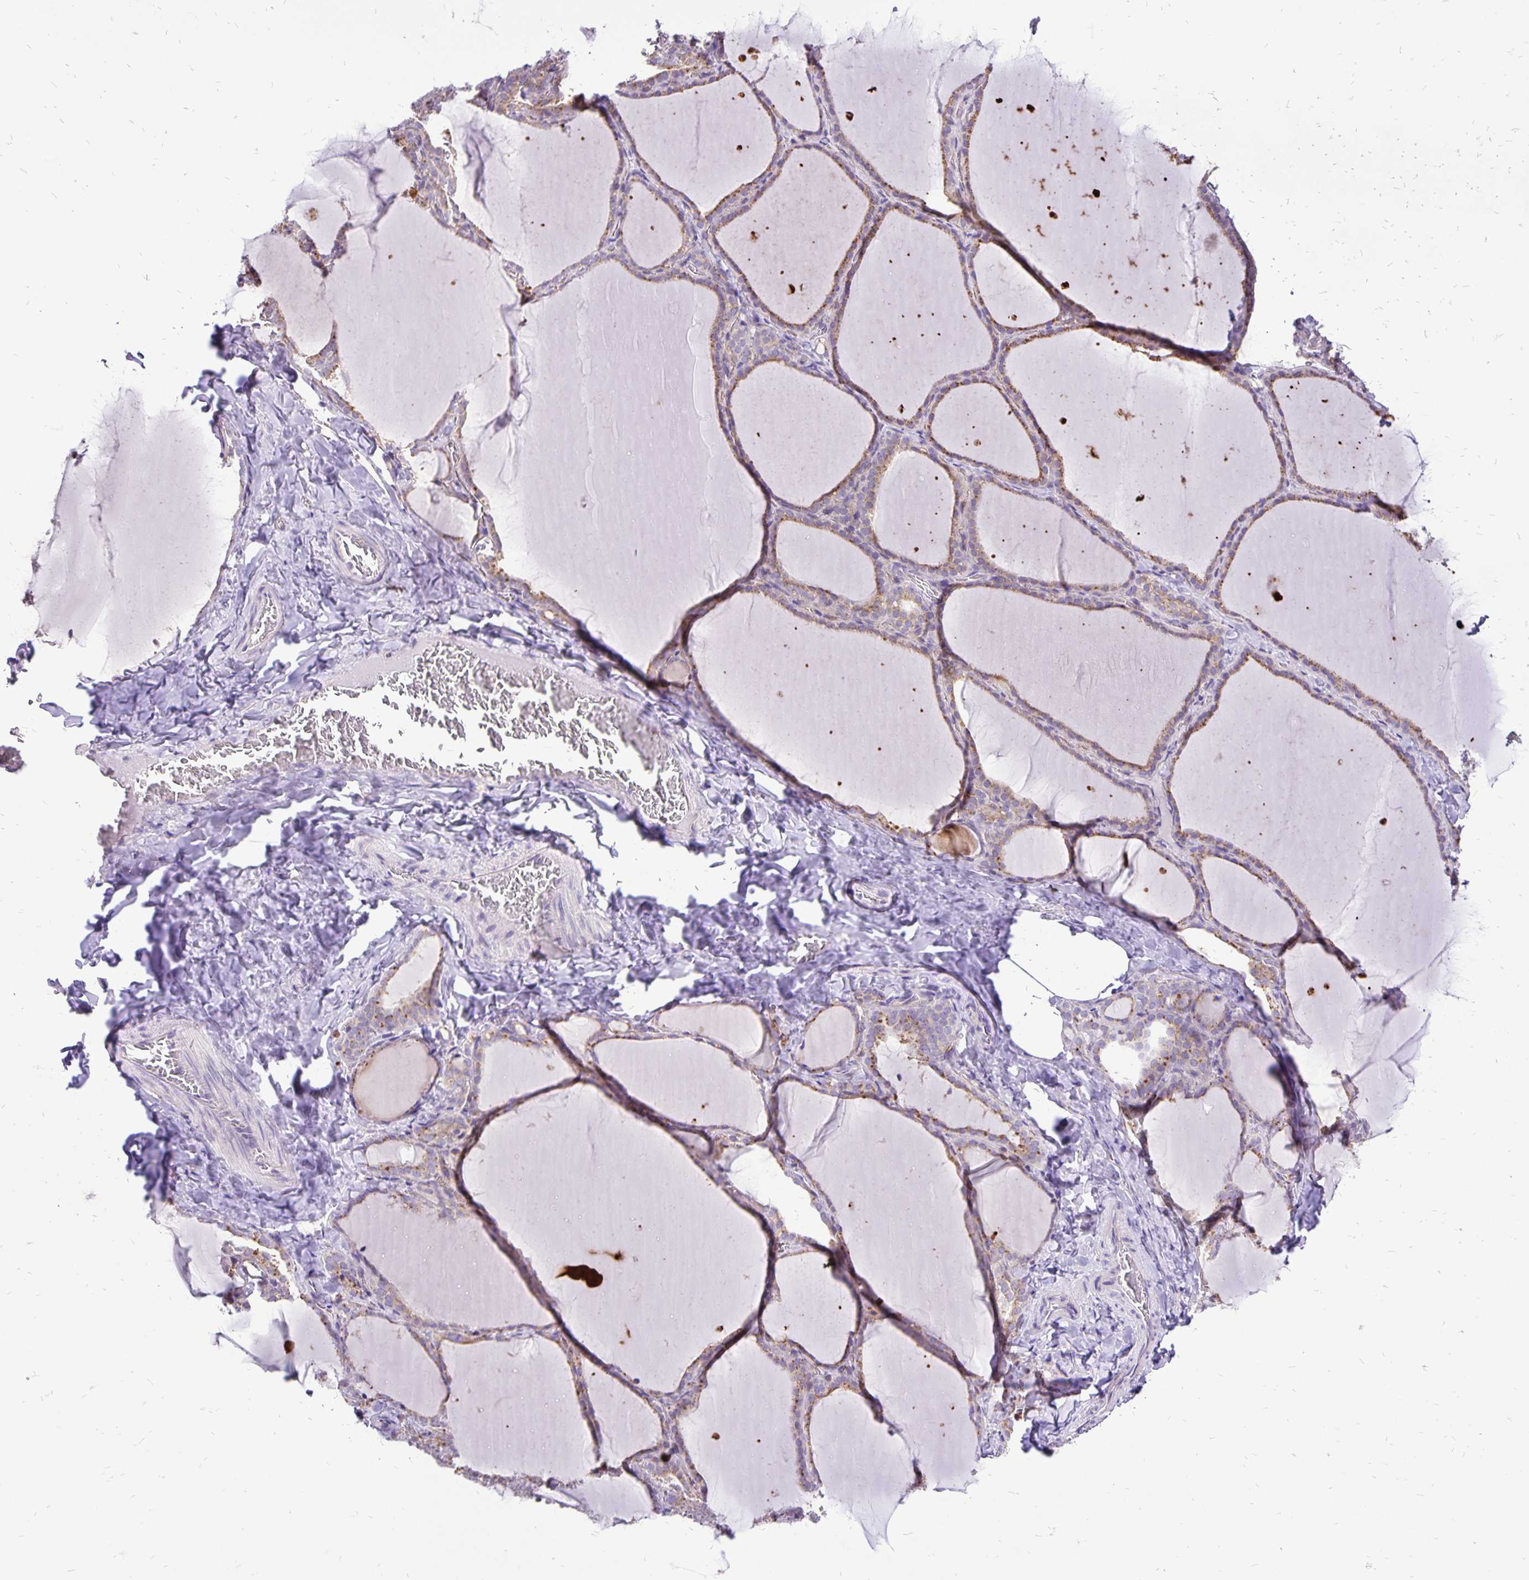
{"staining": {"intensity": "weak", "quantity": "25%-75%", "location": "cytoplasmic/membranous"}, "tissue": "thyroid gland", "cell_type": "Glandular cells", "image_type": "normal", "snomed": [{"axis": "morphology", "description": "Normal tissue, NOS"}, {"axis": "topography", "description": "Thyroid gland"}], "caption": "Approximately 25%-75% of glandular cells in unremarkable human thyroid gland display weak cytoplasmic/membranous protein staining as visualized by brown immunohistochemical staining.", "gene": "EIF5A", "patient": {"sex": "female", "age": 22}}